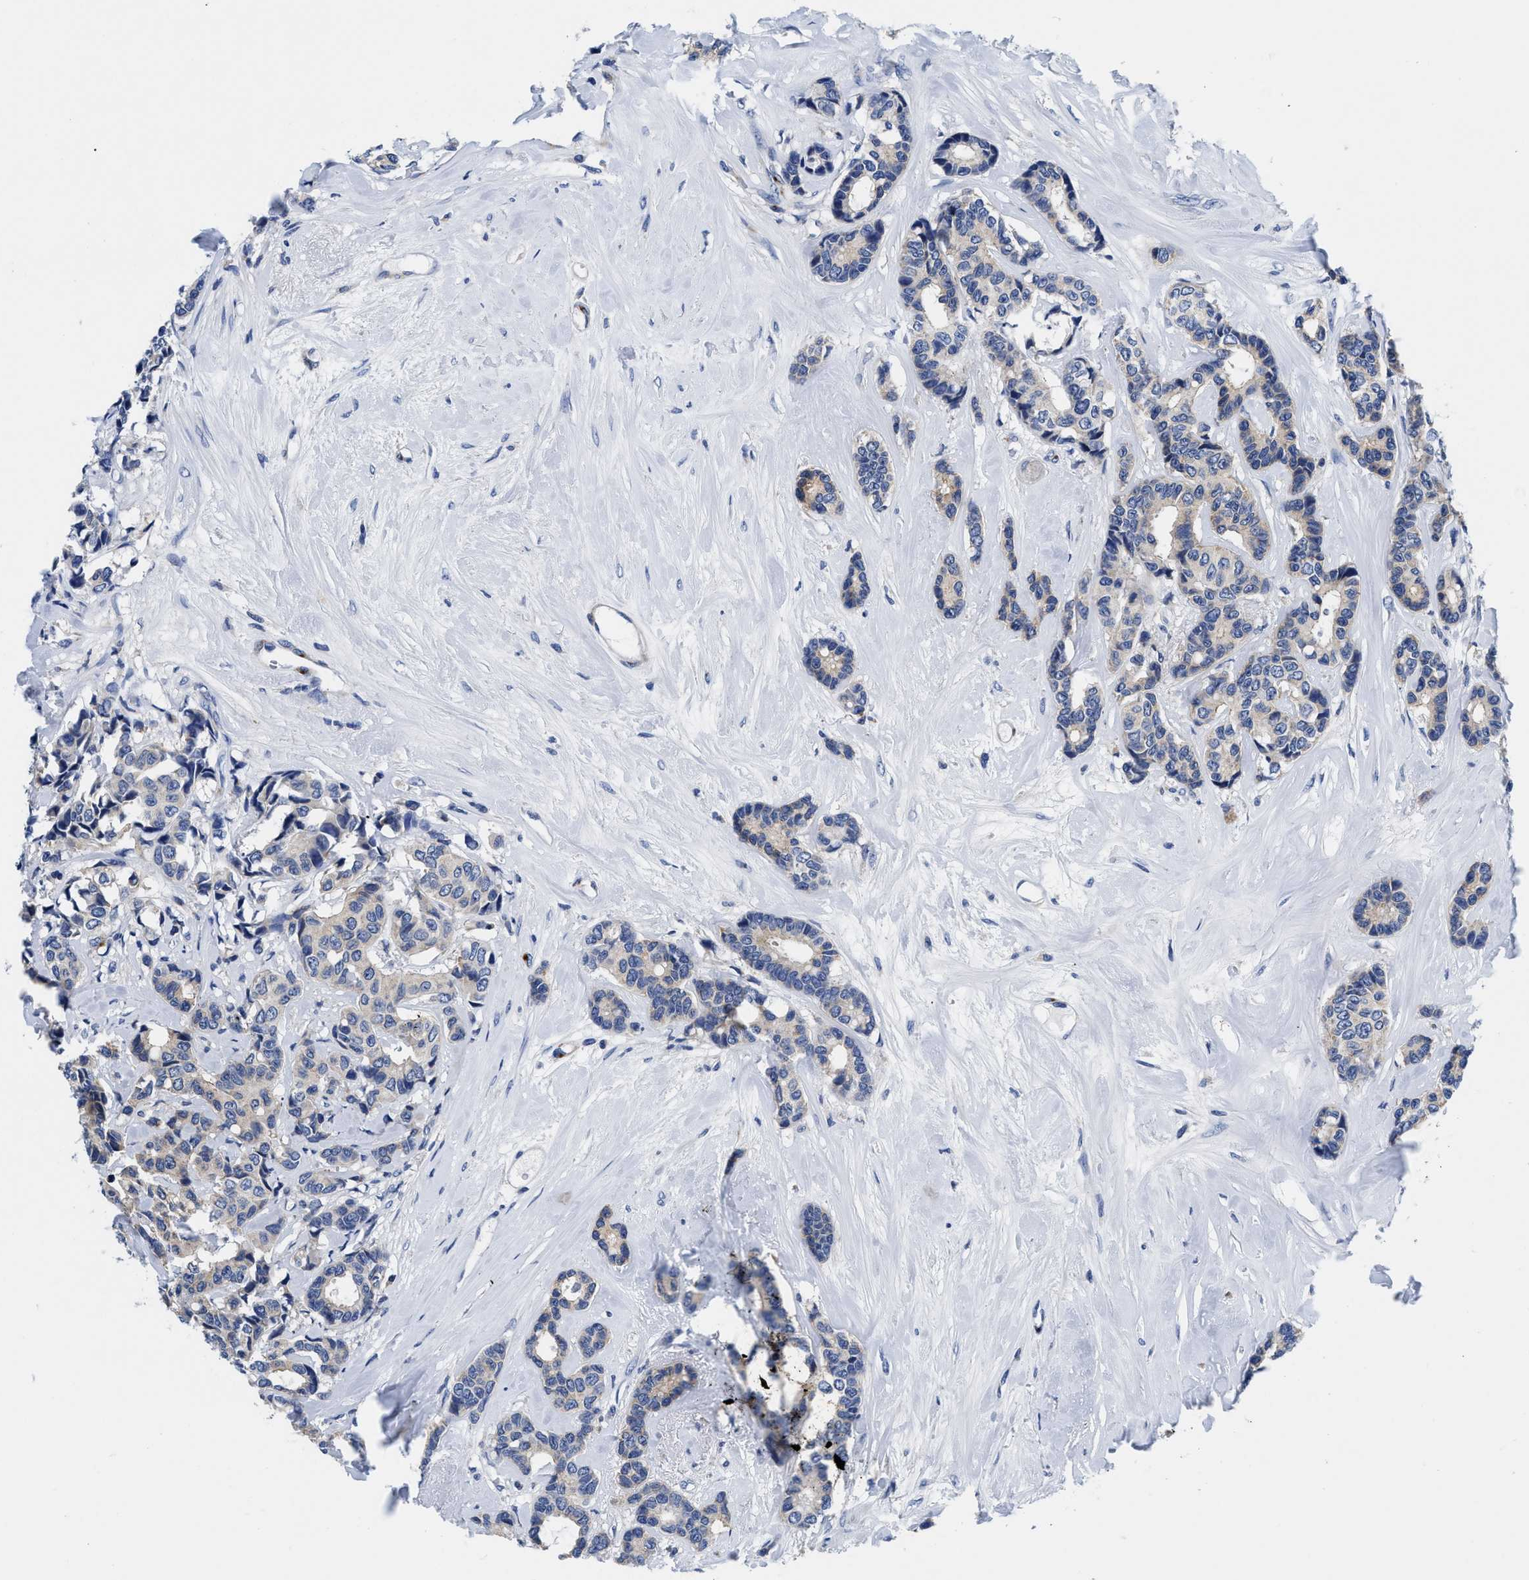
{"staining": {"intensity": "weak", "quantity": "<25%", "location": "cytoplasmic/membranous"}, "tissue": "breast cancer", "cell_type": "Tumor cells", "image_type": "cancer", "snomed": [{"axis": "morphology", "description": "Duct carcinoma"}, {"axis": "topography", "description": "Breast"}], "caption": "Intraductal carcinoma (breast) was stained to show a protein in brown. There is no significant expression in tumor cells.", "gene": "SLC35F1", "patient": {"sex": "female", "age": 87}}